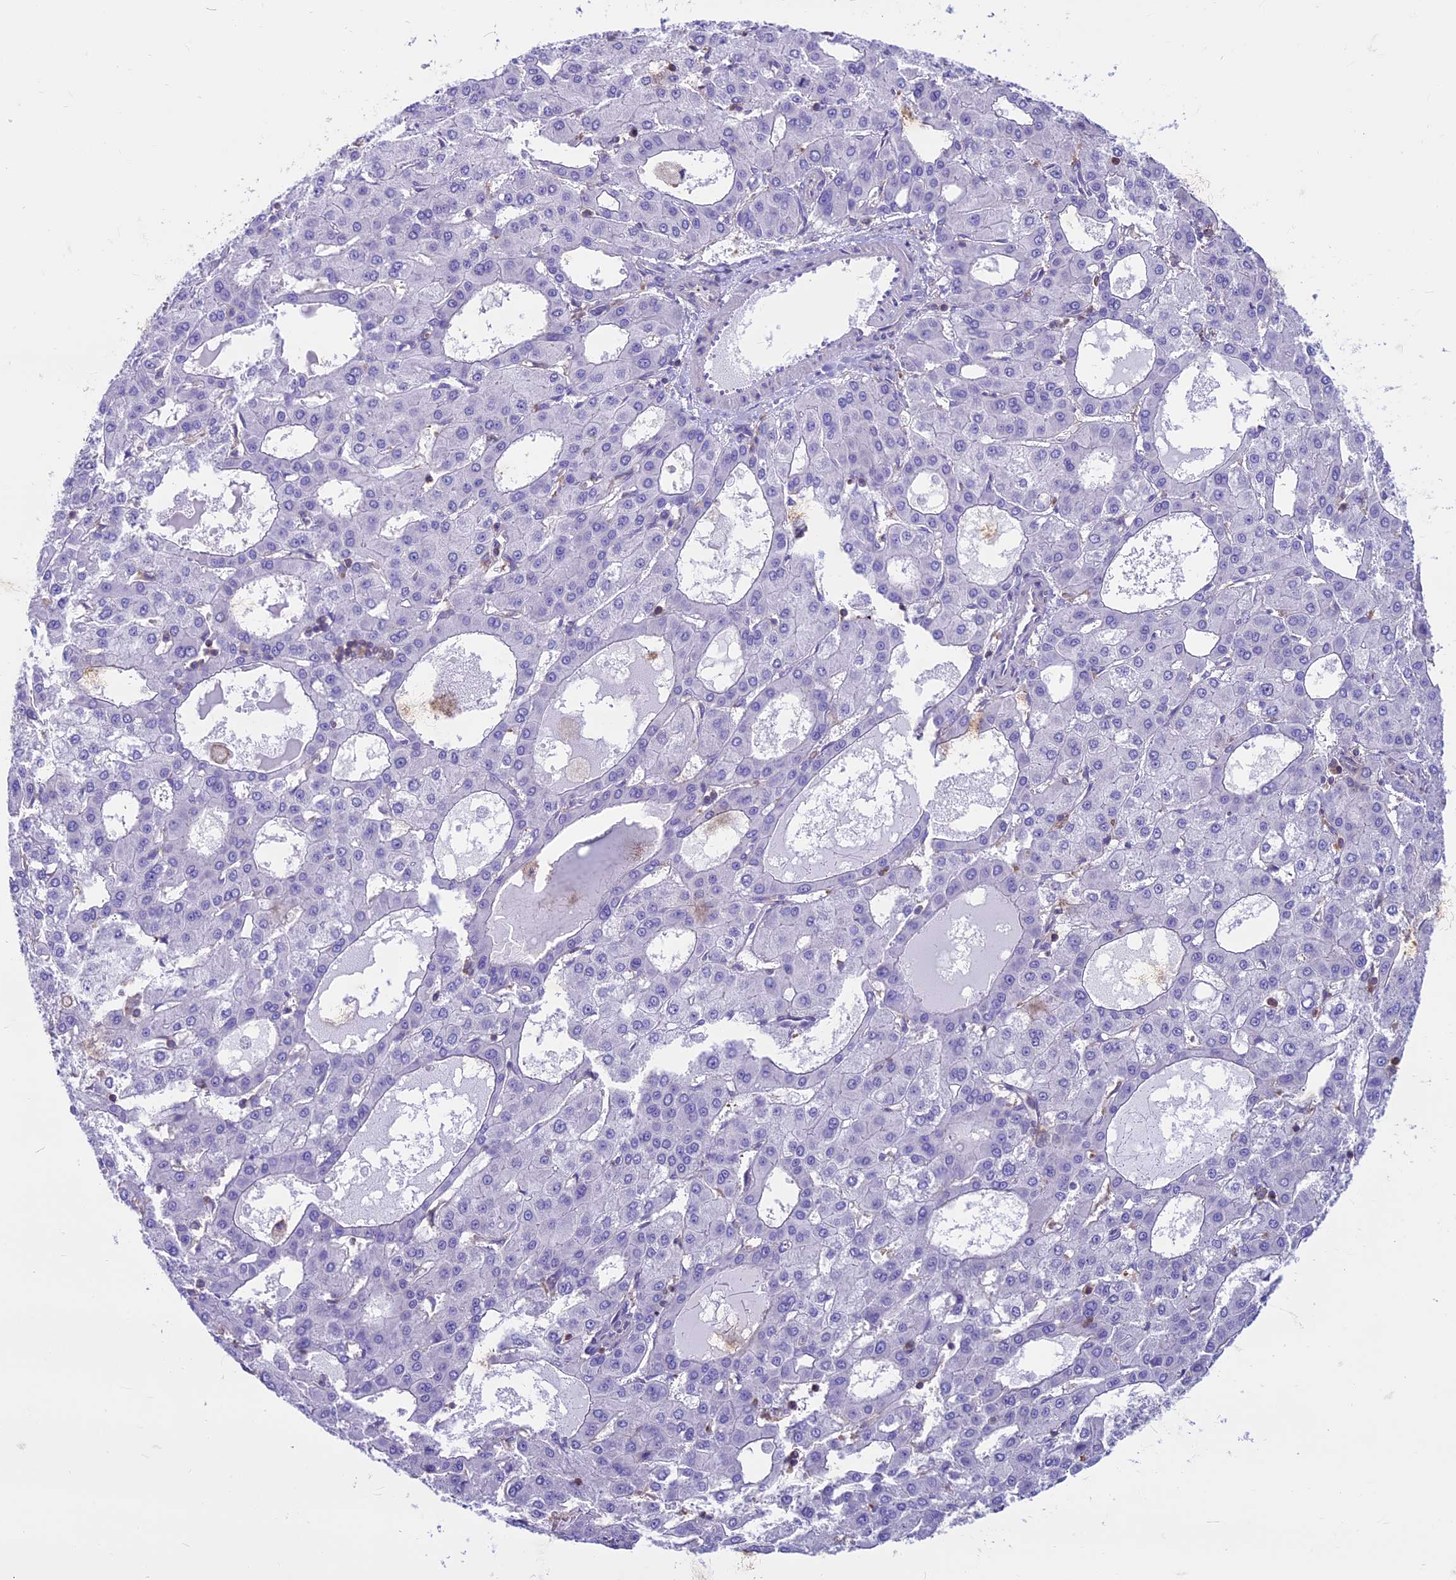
{"staining": {"intensity": "negative", "quantity": "none", "location": "none"}, "tissue": "liver cancer", "cell_type": "Tumor cells", "image_type": "cancer", "snomed": [{"axis": "morphology", "description": "Carcinoma, Hepatocellular, NOS"}, {"axis": "topography", "description": "Liver"}], "caption": "Immunohistochemistry photomicrograph of neoplastic tissue: human liver cancer (hepatocellular carcinoma) stained with DAB (3,3'-diaminobenzidine) exhibits no significant protein expression in tumor cells.", "gene": "CDAN1", "patient": {"sex": "male", "age": 47}}